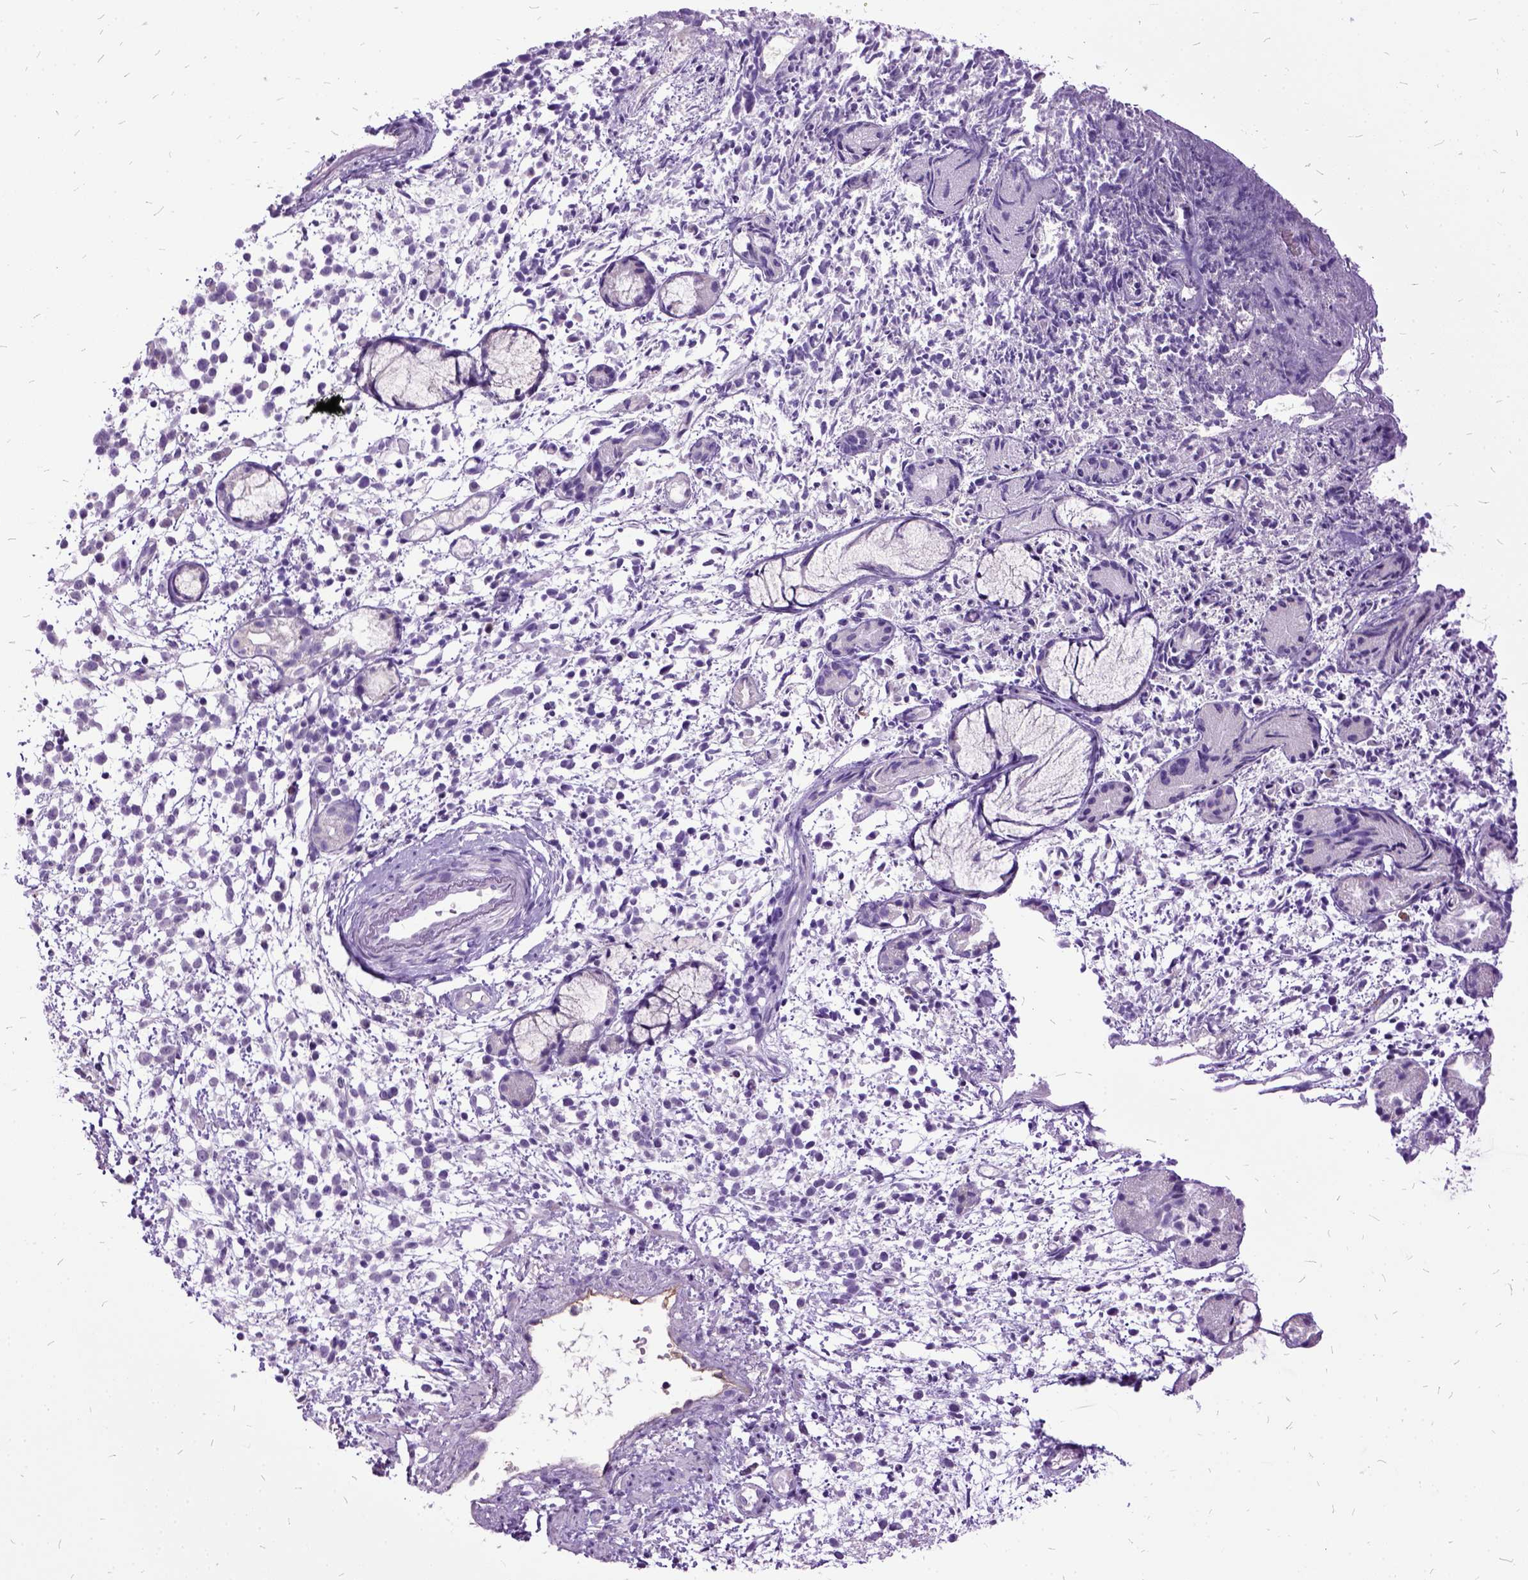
{"staining": {"intensity": "negative", "quantity": "none", "location": "none"}, "tissue": "melanoma", "cell_type": "Tumor cells", "image_type": "cancer", "snomed": [{"axis": "morphology", "description": "Malignant melanoma, NOS"}, {"axis": "topography", "description": "Skin"}], "caption": "An immunohistochemistry photomicrograph of melanoma is shown. There is no staining in tumor cells of melanoma.", "gene": "MME", "patient": {"sex": "female", "age": 70}}